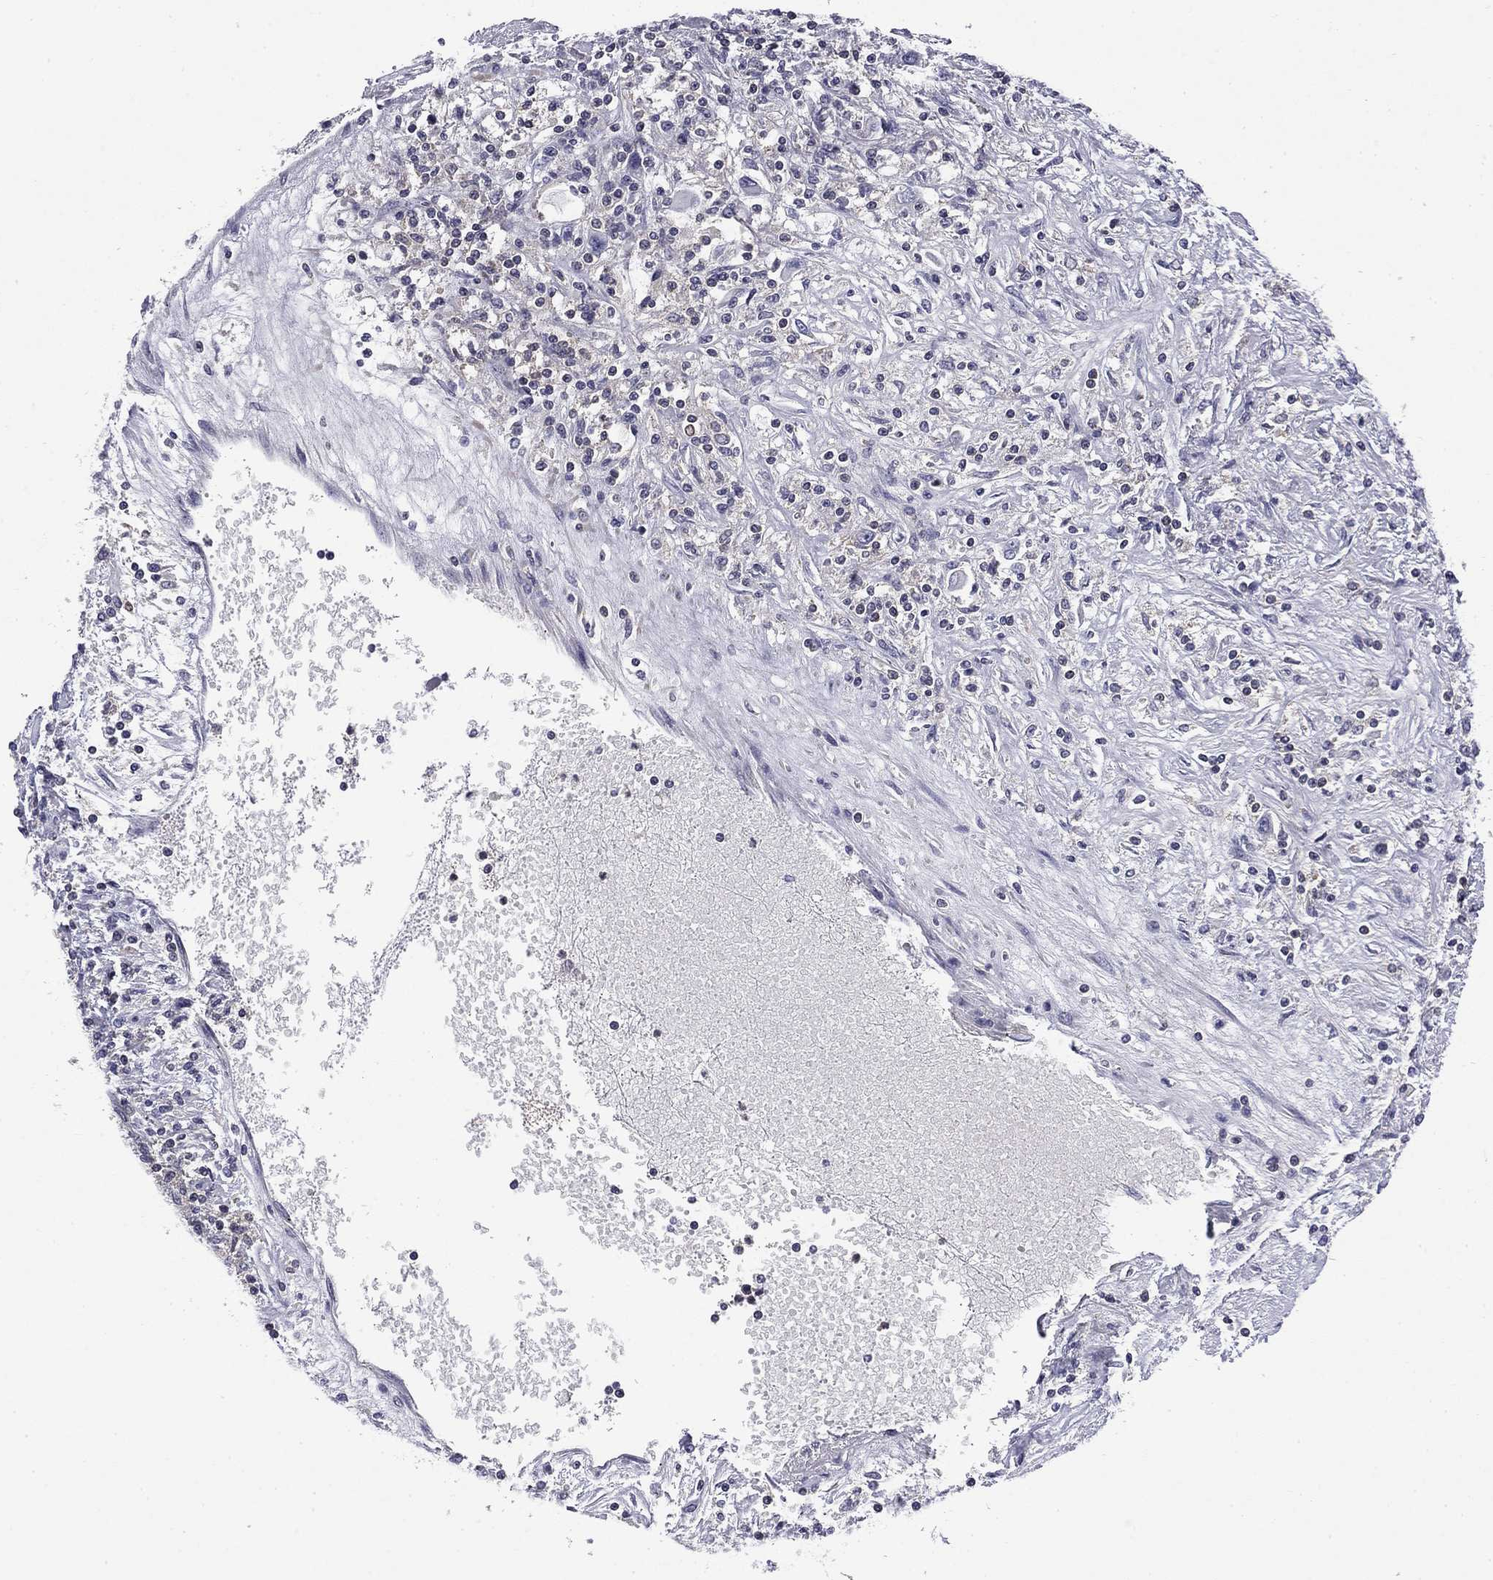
{"staining": {"intensity": "negative", "quantity": "none", "location": "none"}, "tissue": "renal cancer", "cell_type": "Tumor cells", "image_type": "cancer", "snomed": [{"axis": "morphology", "description": "Adenocarcinoma, NOS"}, {"axis": "topography", "description": "Kidney"}], "caption": "An image of human renal cancer (adenocarcinoma) is negative for staining in tumor cells. (DAB (3,3'-diaminobenzidine) IHC with hematoxylin counter stain).", "gene": "ARHGAP45", "patient": {"sex": "female", "age": 67}}